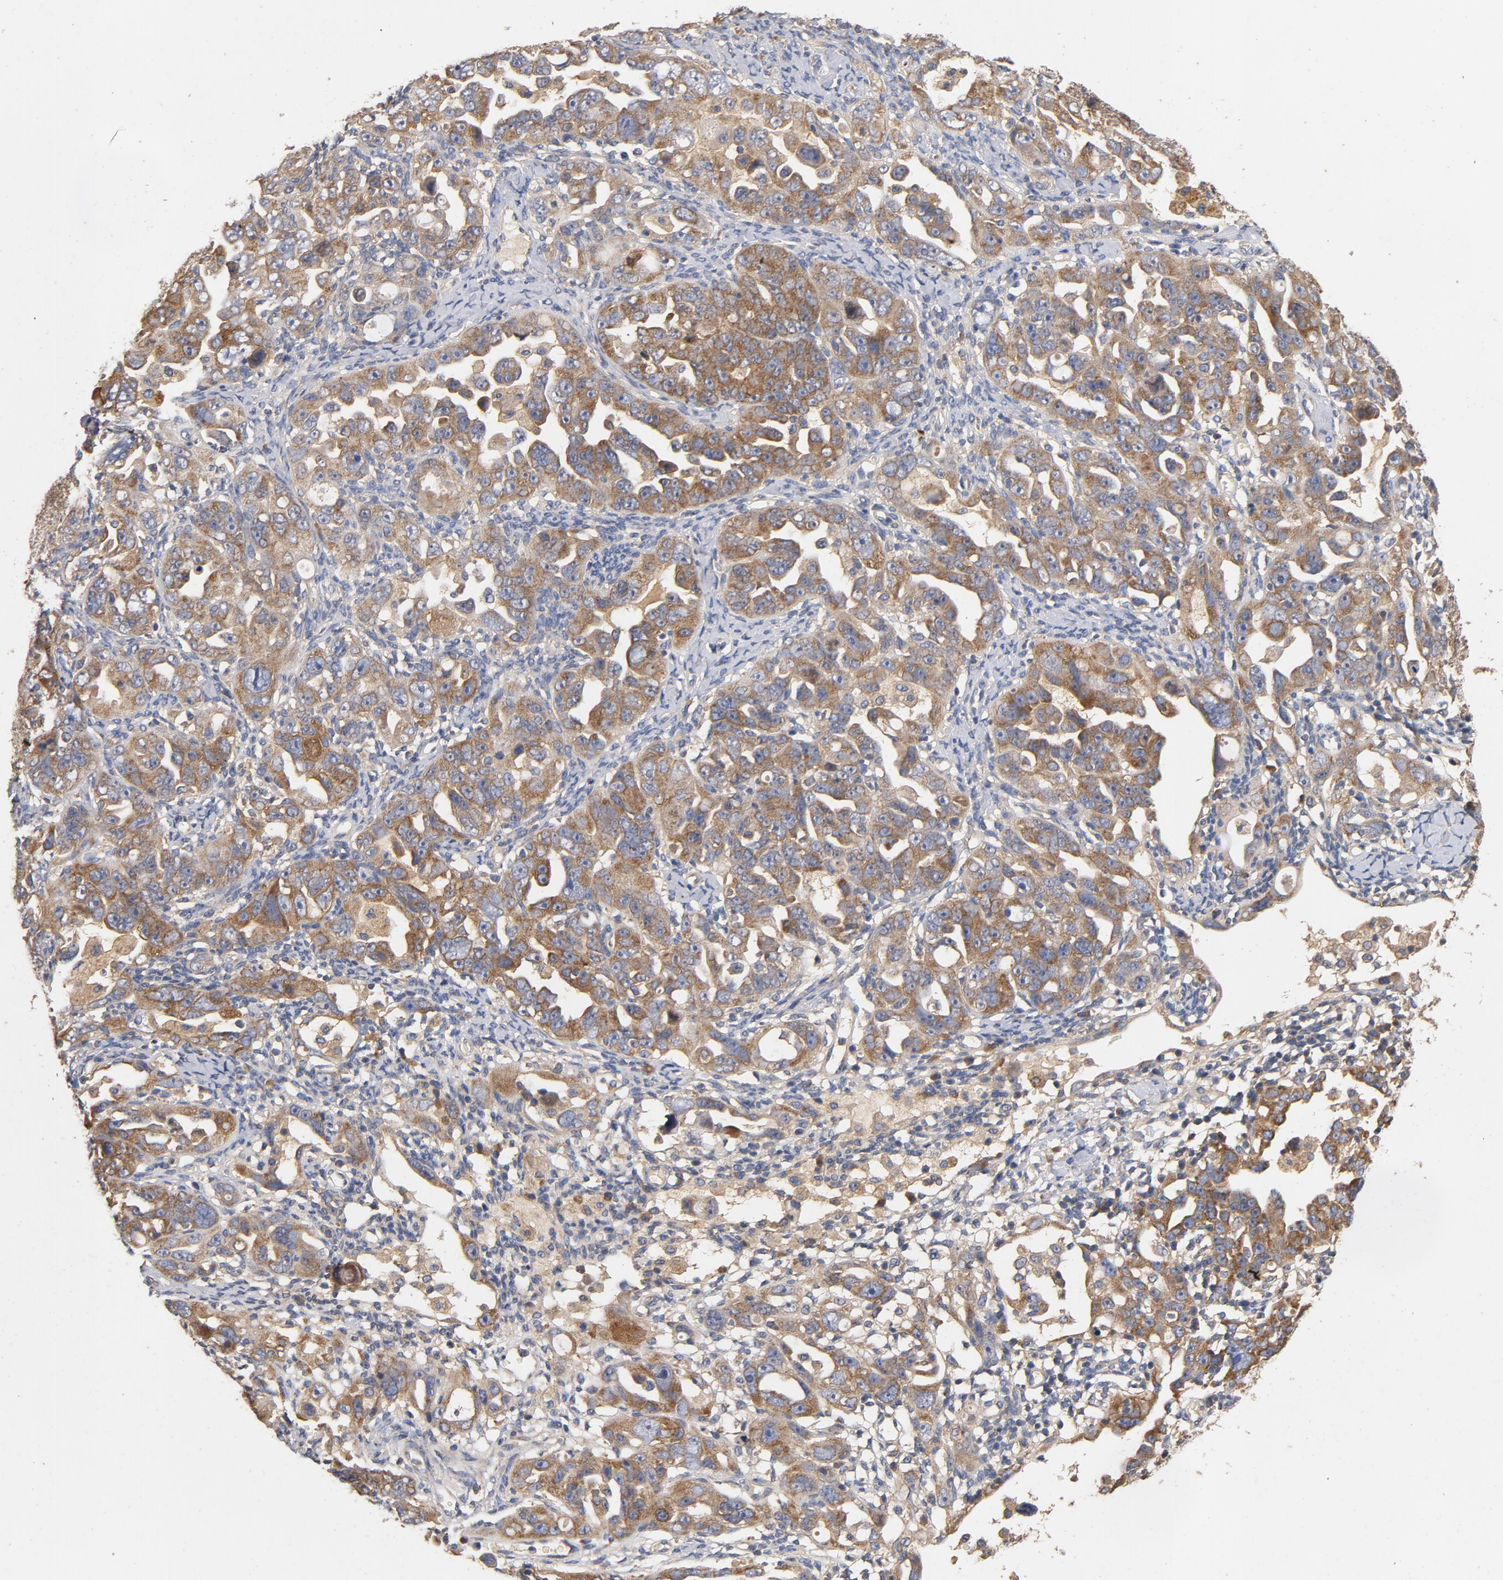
{"staining": {"intensity": "moderate", "quantity": ">75%", "location": "cytoplasmic/membranous"}, "tissue": "ovarian cancer", "cell_type": "Tumor cells", "image_type": "cancer", "snomed": [{"axis": "morphology", "description": "Cystadenocarcinoma, serous, NOS"}, {"axis": "topography", "description": "Ovary"}], "caption": "This is an image of IHC staining of serous cystadenocarcinoma (ovarian), which shows moderate positivity in the cytoplasmic/membranous of tumor cells.", "gene": "DDX6", "patient": {"sex": "female", "age": 66}}